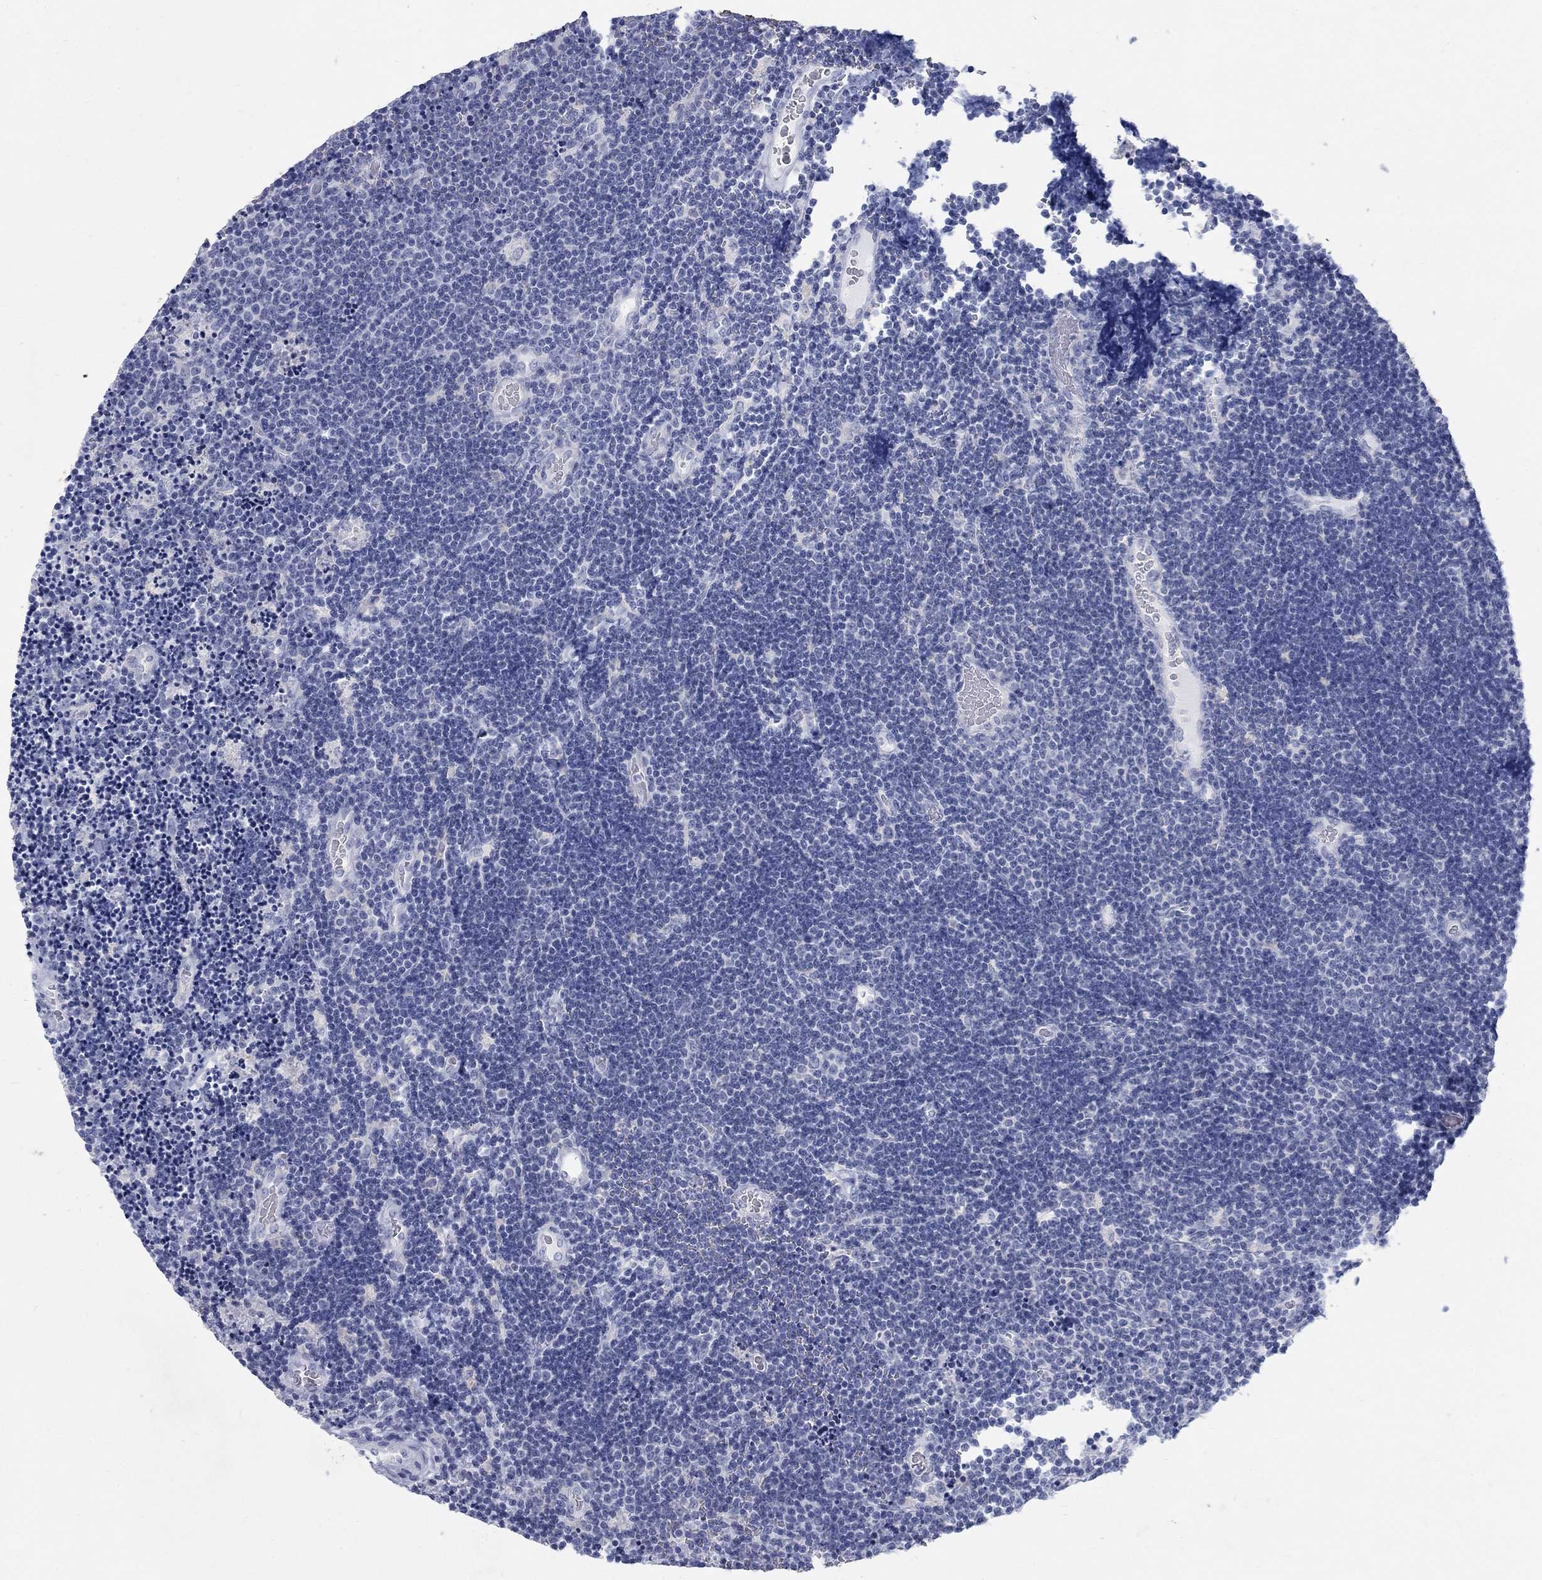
{"staining": {"intensity": "negative", "quantity": "none", "location": "none"}, "tissue": "lymphoma", "cell_type": "Tumor cells", "image_type": "cancer", "snomed": [{"axis": "morphology", "description": "Malignant lymphoma, non-Hodgkin's type, Low grade"}, {"axis": "topography", "description": "Brain"}], "caption": "Lymphoma stained for a protein using immunohistochemistry (IHC) displays no positivity tumor cells.", "gene": "RFTN2", "patient": {"sex": "female", "age": 66}}